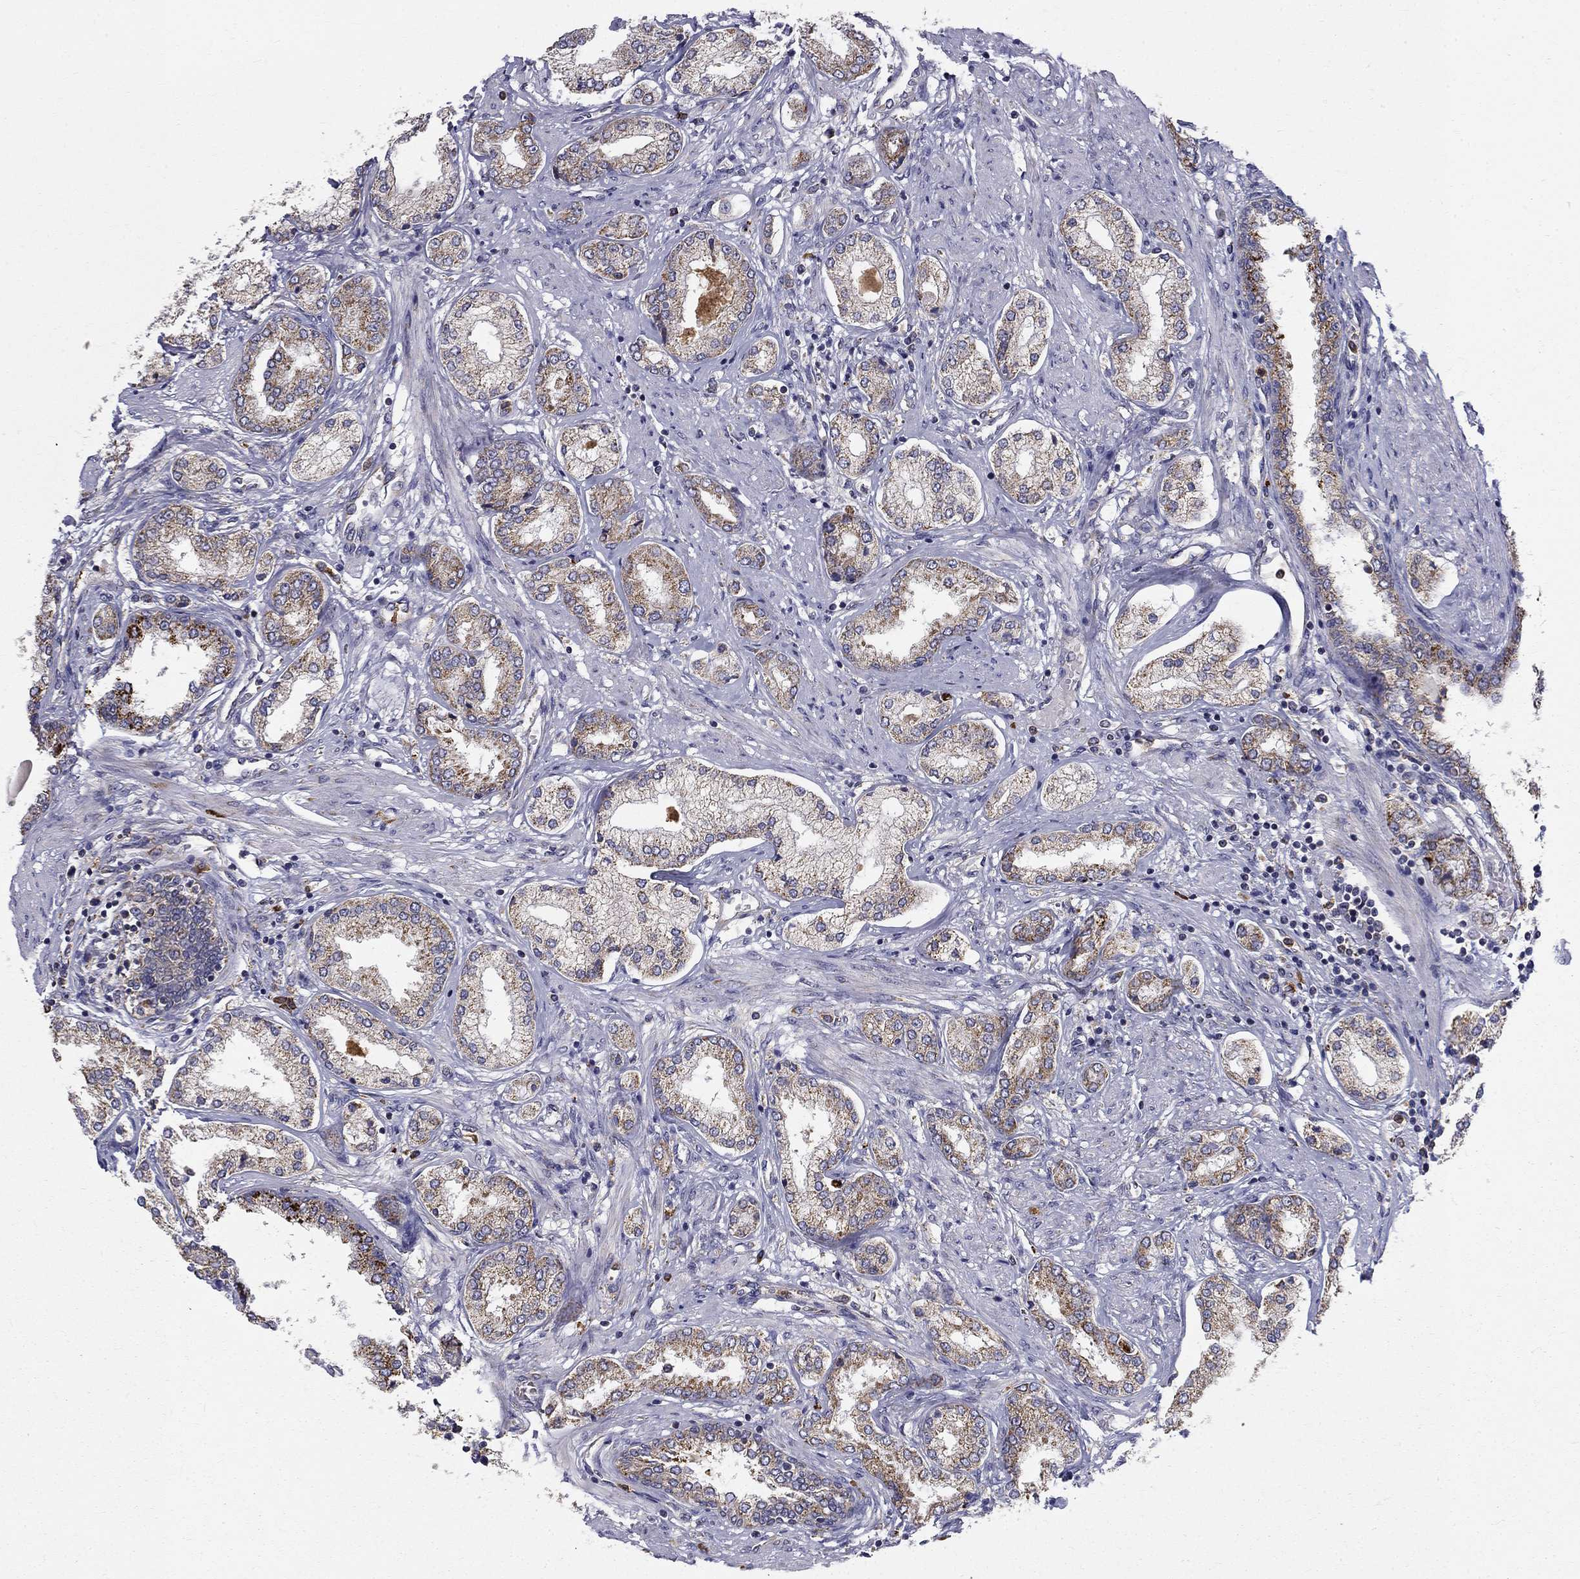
{"staining": {"intensity": "weak", "quantity": "<25%", "location": "cytoplasmic/membranous"}, "tissue": "prostate cancer", "cell_type": "Tumor cells", "image_type": "cancer", "snomed": [{"axis": "morphology", "description": "Adenocarcinoma, NOS"}, {"axis": "topography", "description": "Prostate"}], "caption": "The image displays no staining of tumor cells in prostate adenocarcinoma.", "gene": "PRDX4", "patient": {"sex": "male", "age": 63}}